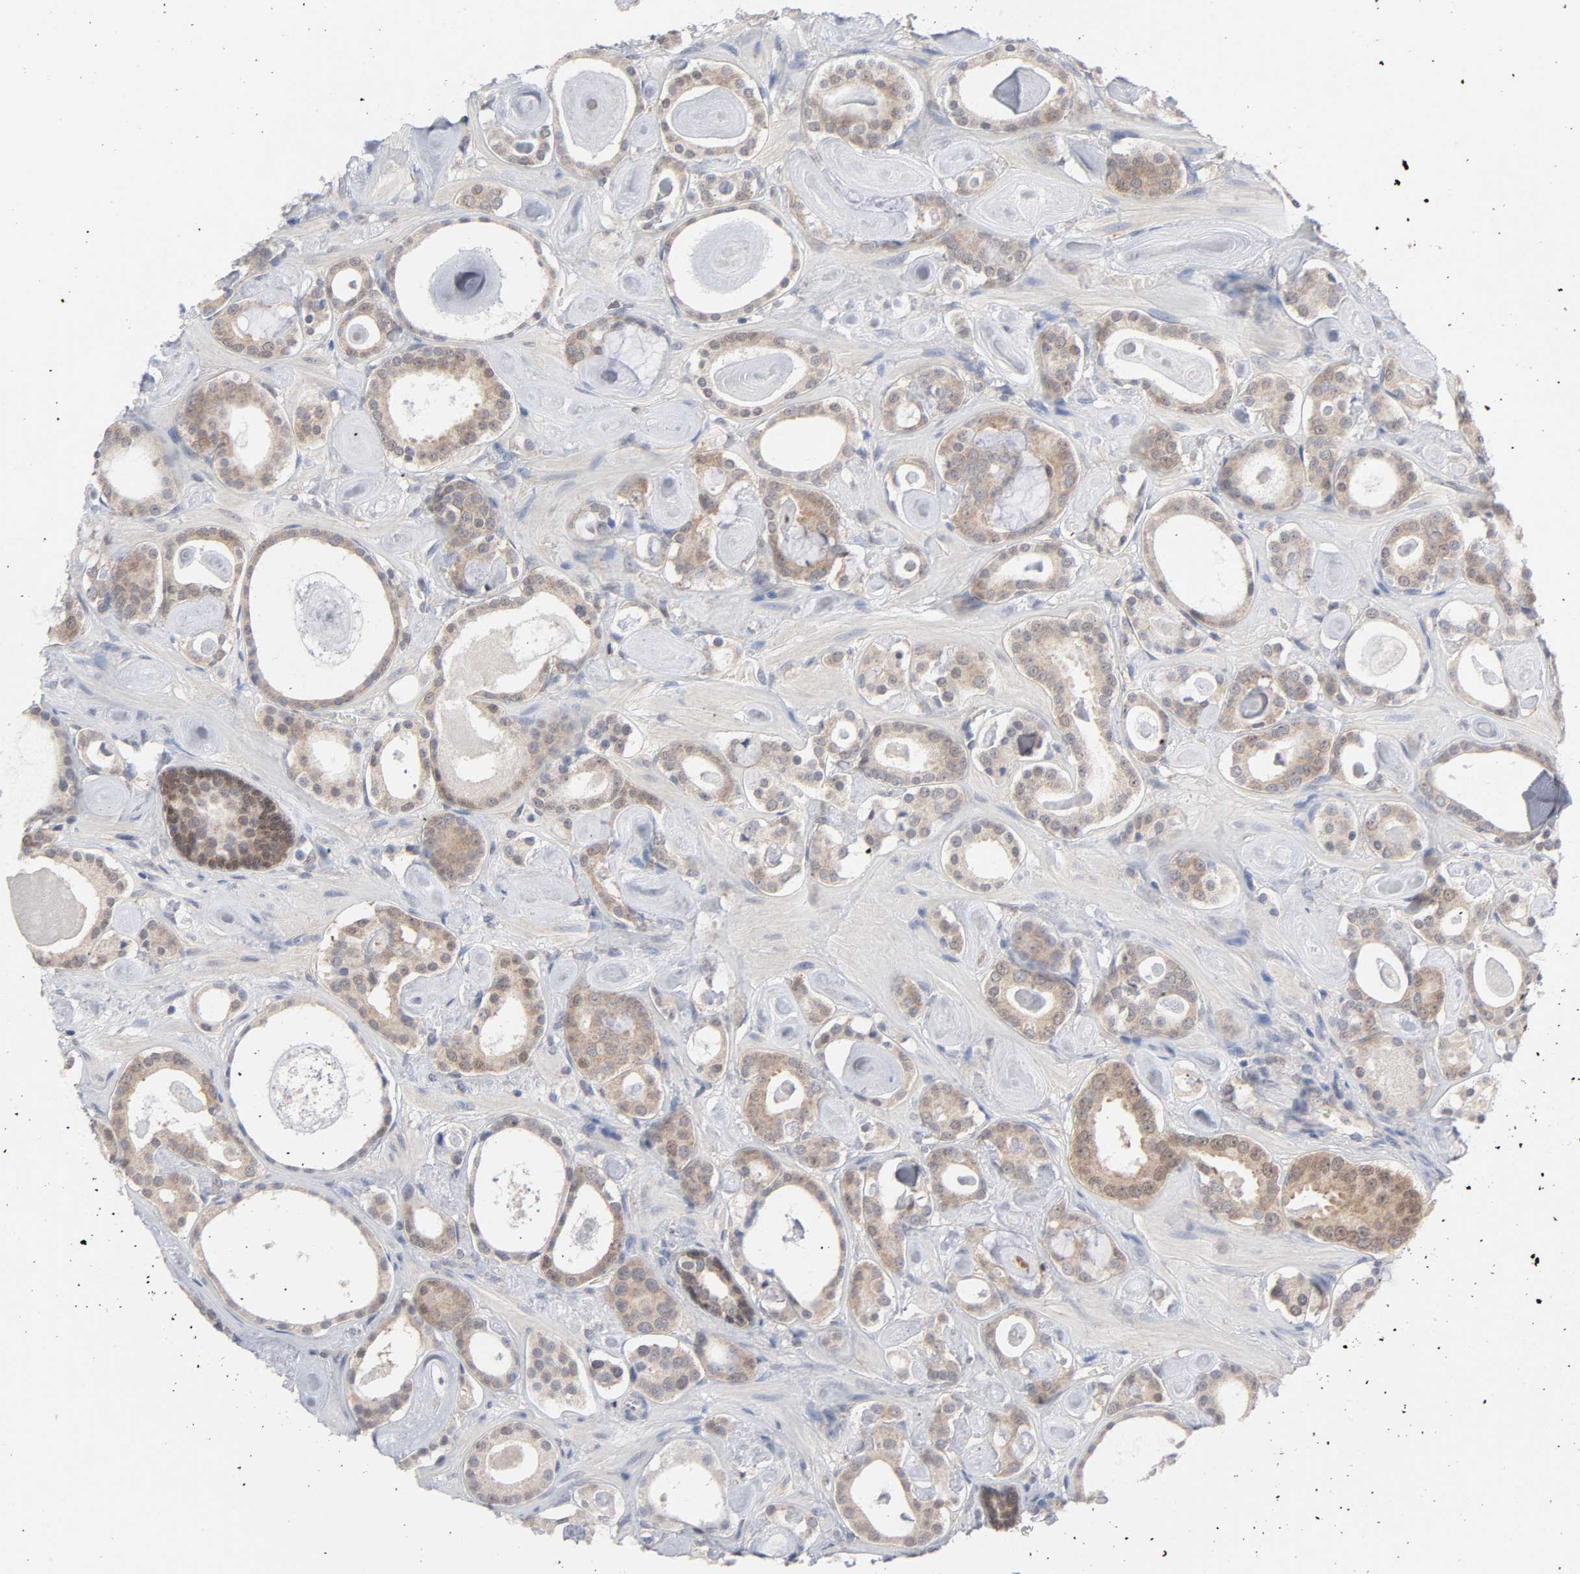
{"staining": {"intensity": "weak", "quantity": ">75%", "location": "cytoplasmic/membranous"}, "tissue": "prostate cancer", "cell_type": "Tumor cells", "image_type": "cancer", "snomed": [{"axis": "morphology", "description": "Adenocarcinoma, Low grade"}, {"axis": "topography", "description": "Prostate"}], "caption": "This photomicrograph exhibits IHC staining of human low-grade adenocarcinoma (prostate), with low weak cytoplasmic/membranous positivity in about >75% of tumor cells.", "gene": "PRDX1", "patient": {"sex": "male", "age": 57}}